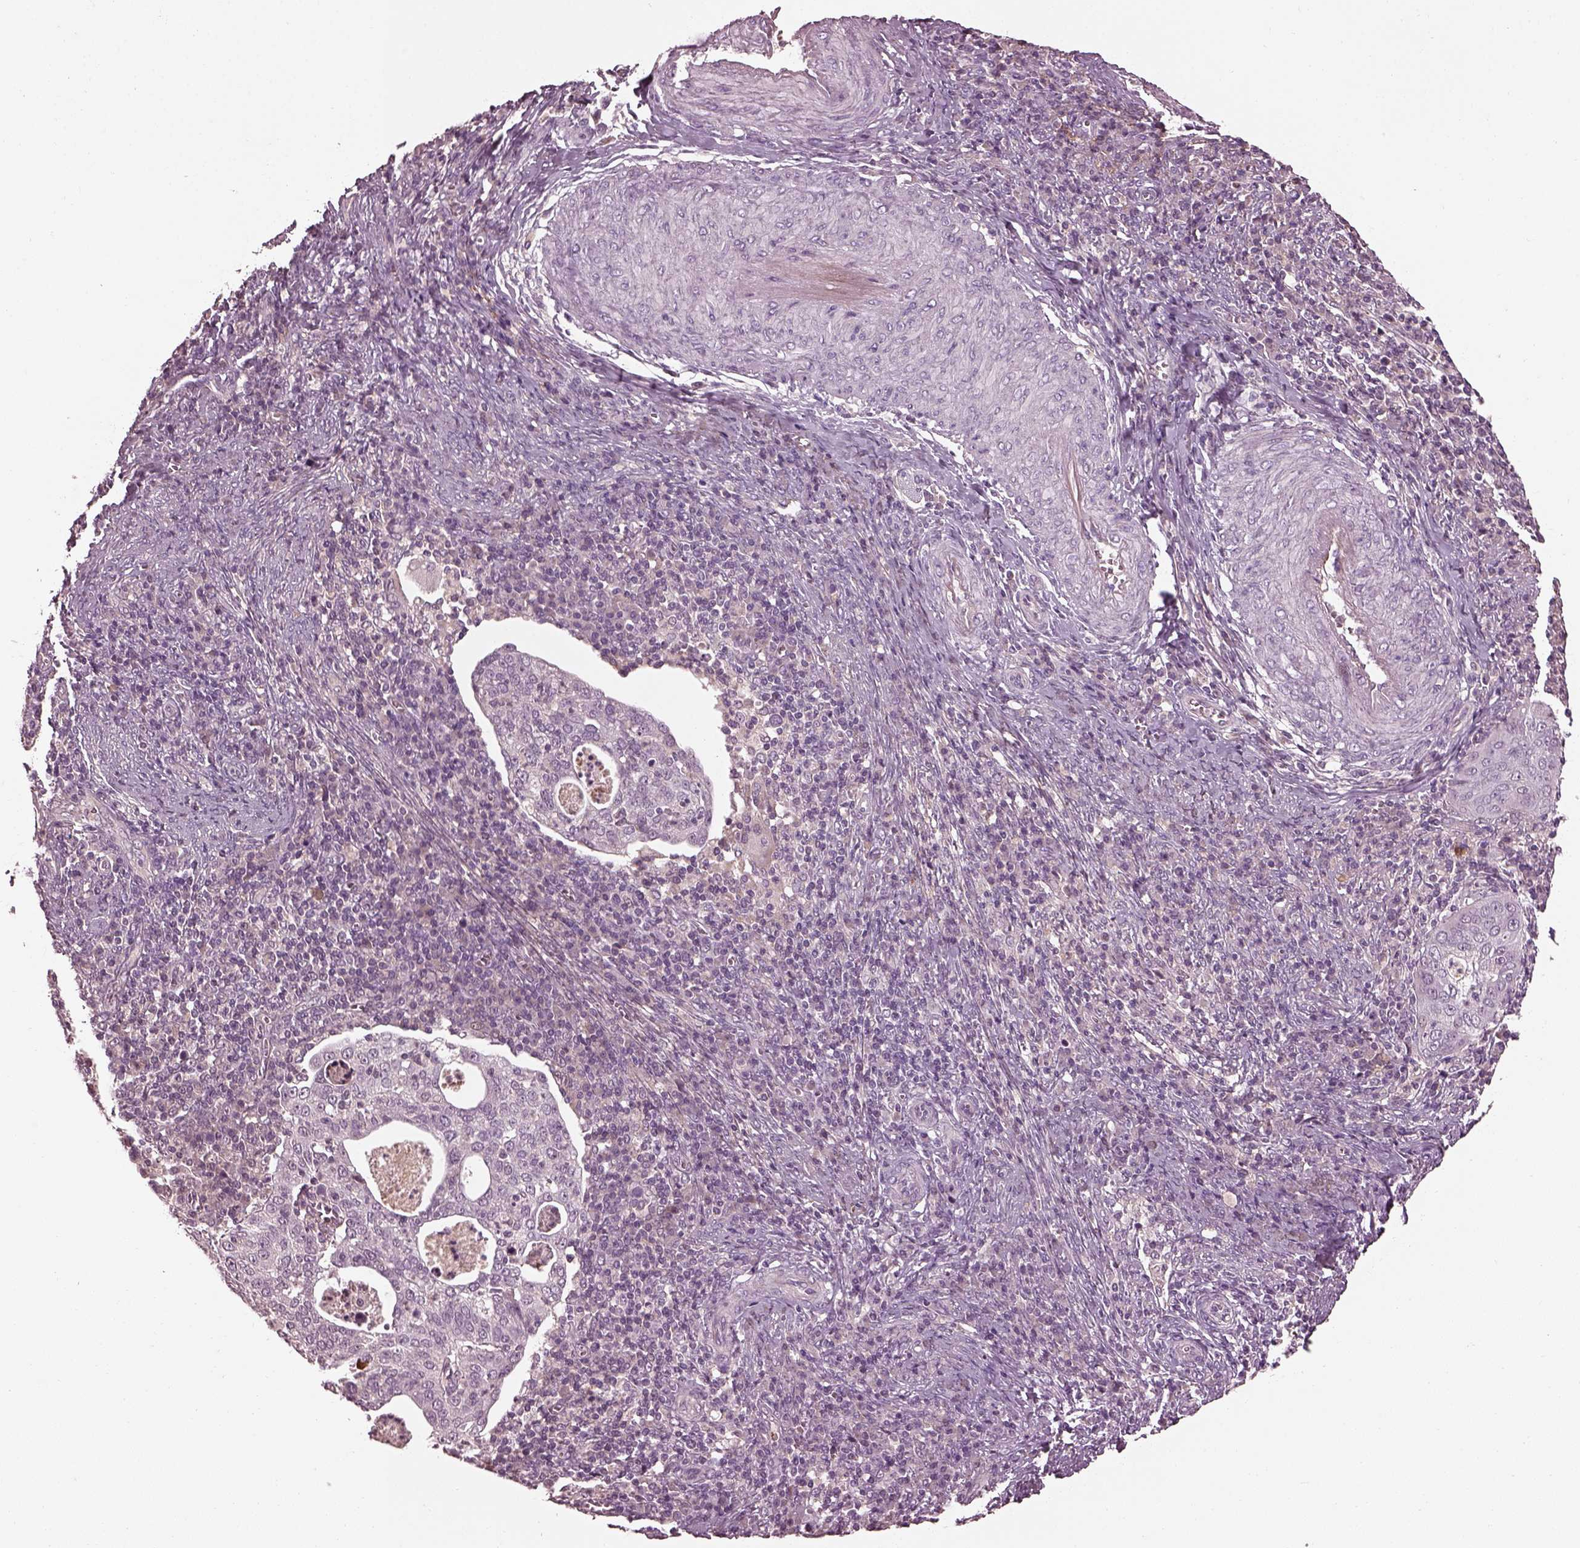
{"staining": {"intensity": "negative", "quantity": "none", "location": "none"}, "tissue": "cervical cancer", "cell_type": "Tumor cells", "image_type": "cancer", "snomed": [{"axis": "morphology", "description": "Squamous cell carcinoma, NOS"}, {"axis": "topography", "description": "Cervix"}], "caption": "DAB (3,3'-diaminobenzidine) immunohistochemical staining of cervical squamous cell carcinoma reveals no significant staining in tumor cells. (DAB (3,3'-diaminobenzidine) immunohistochemistry (IHC) with hematoxylin counter stain).", "gene": "EFEMP1", "patient": {"sex": "female", "age": 39}}